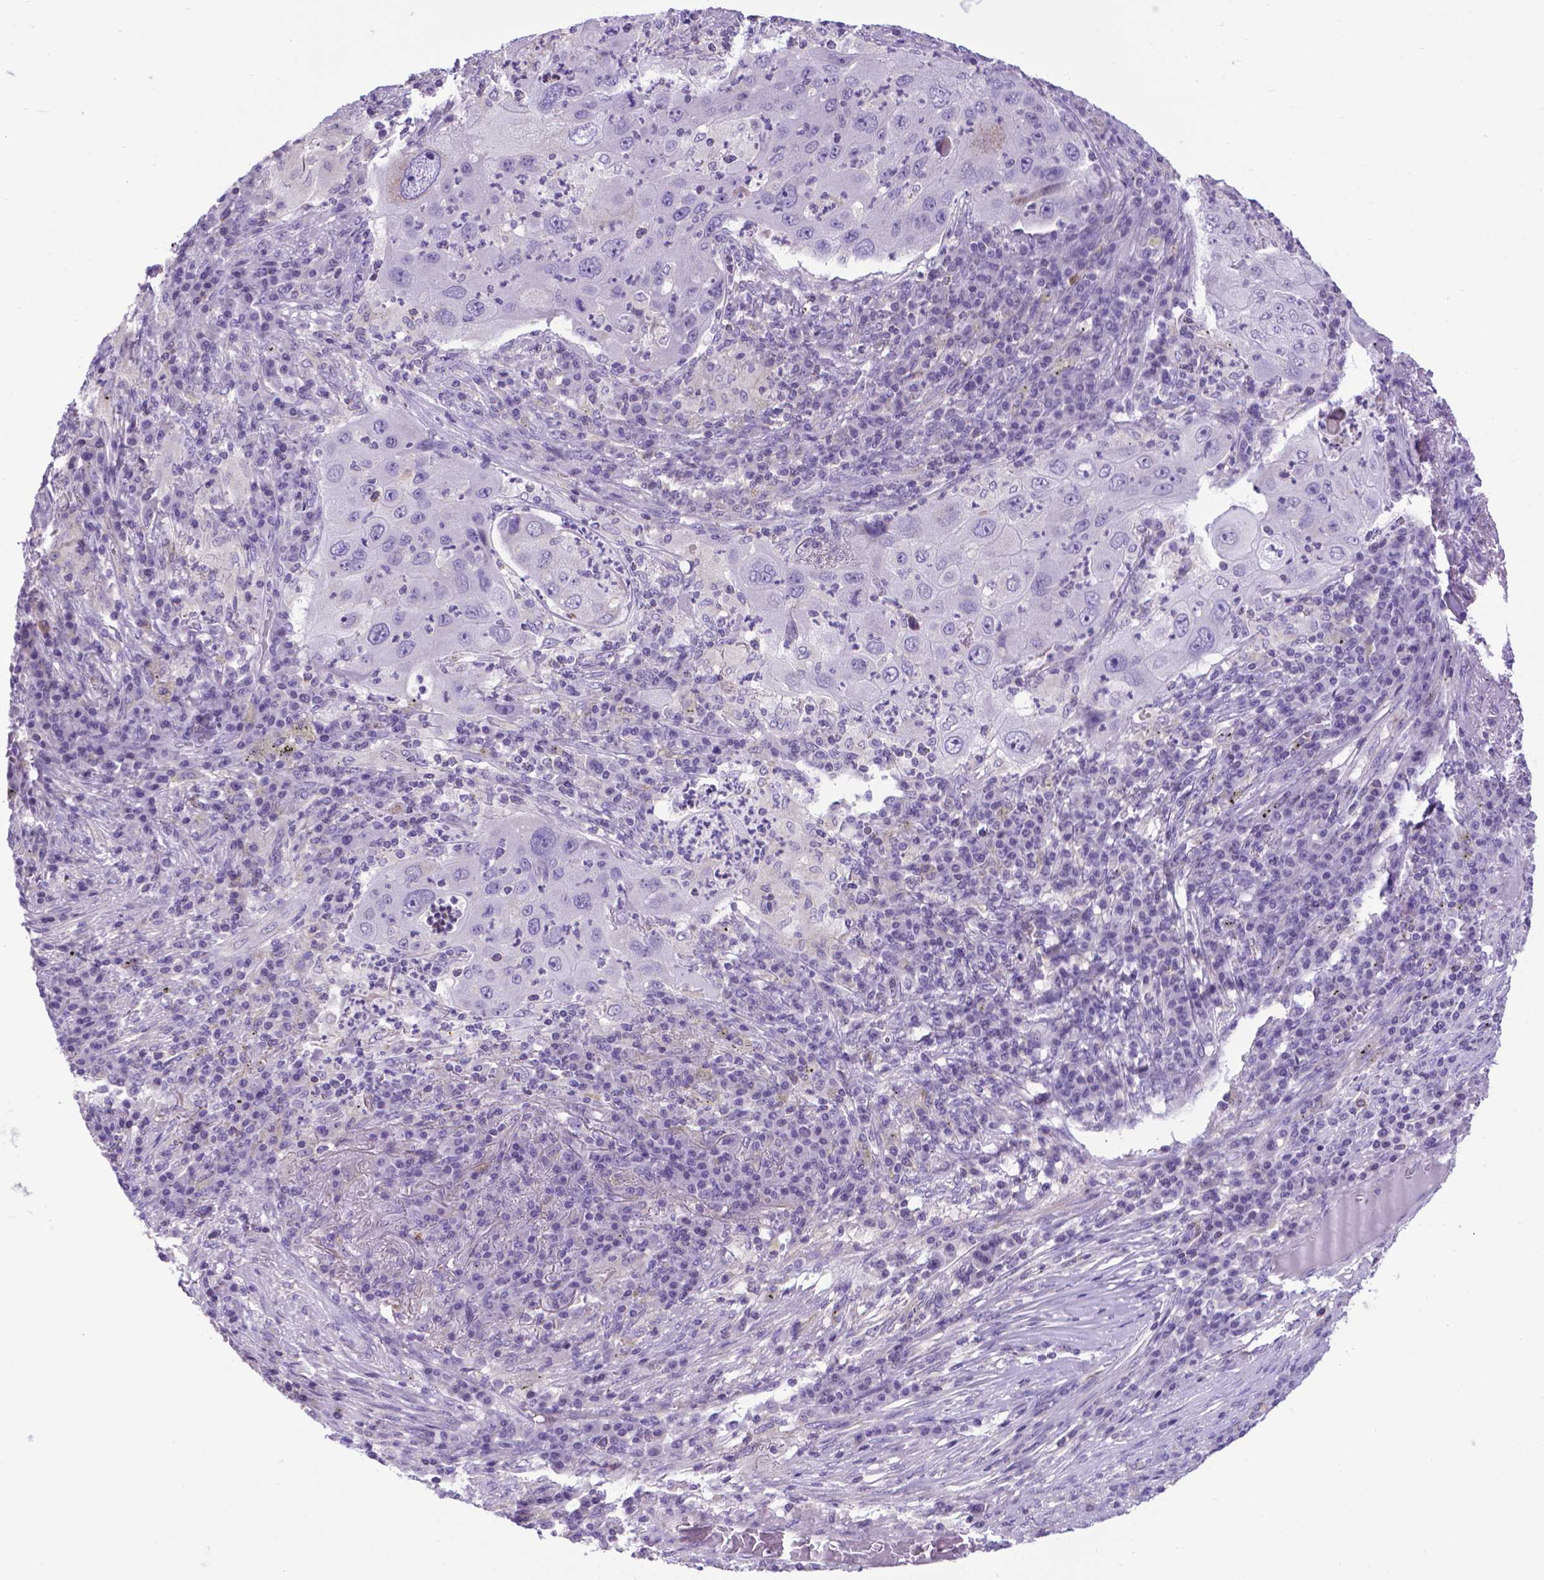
{"staining": {"intensity": "negative", "quantity": "none", "location": "none"}, "tissue": "lung cancer", "cell_type": "Tumor cells", "image_type": "cancer", "snomed": [{"axis": "morphology", "description": "Squamous cell carcinoma, NOS"}, {"axis": "topography", "description": "Lung"}], "caption": "There is no significant staining in tumor cells of lung cancer.", "gene": "POU3F3", "patient": {"sex": "female", "age": 59}}